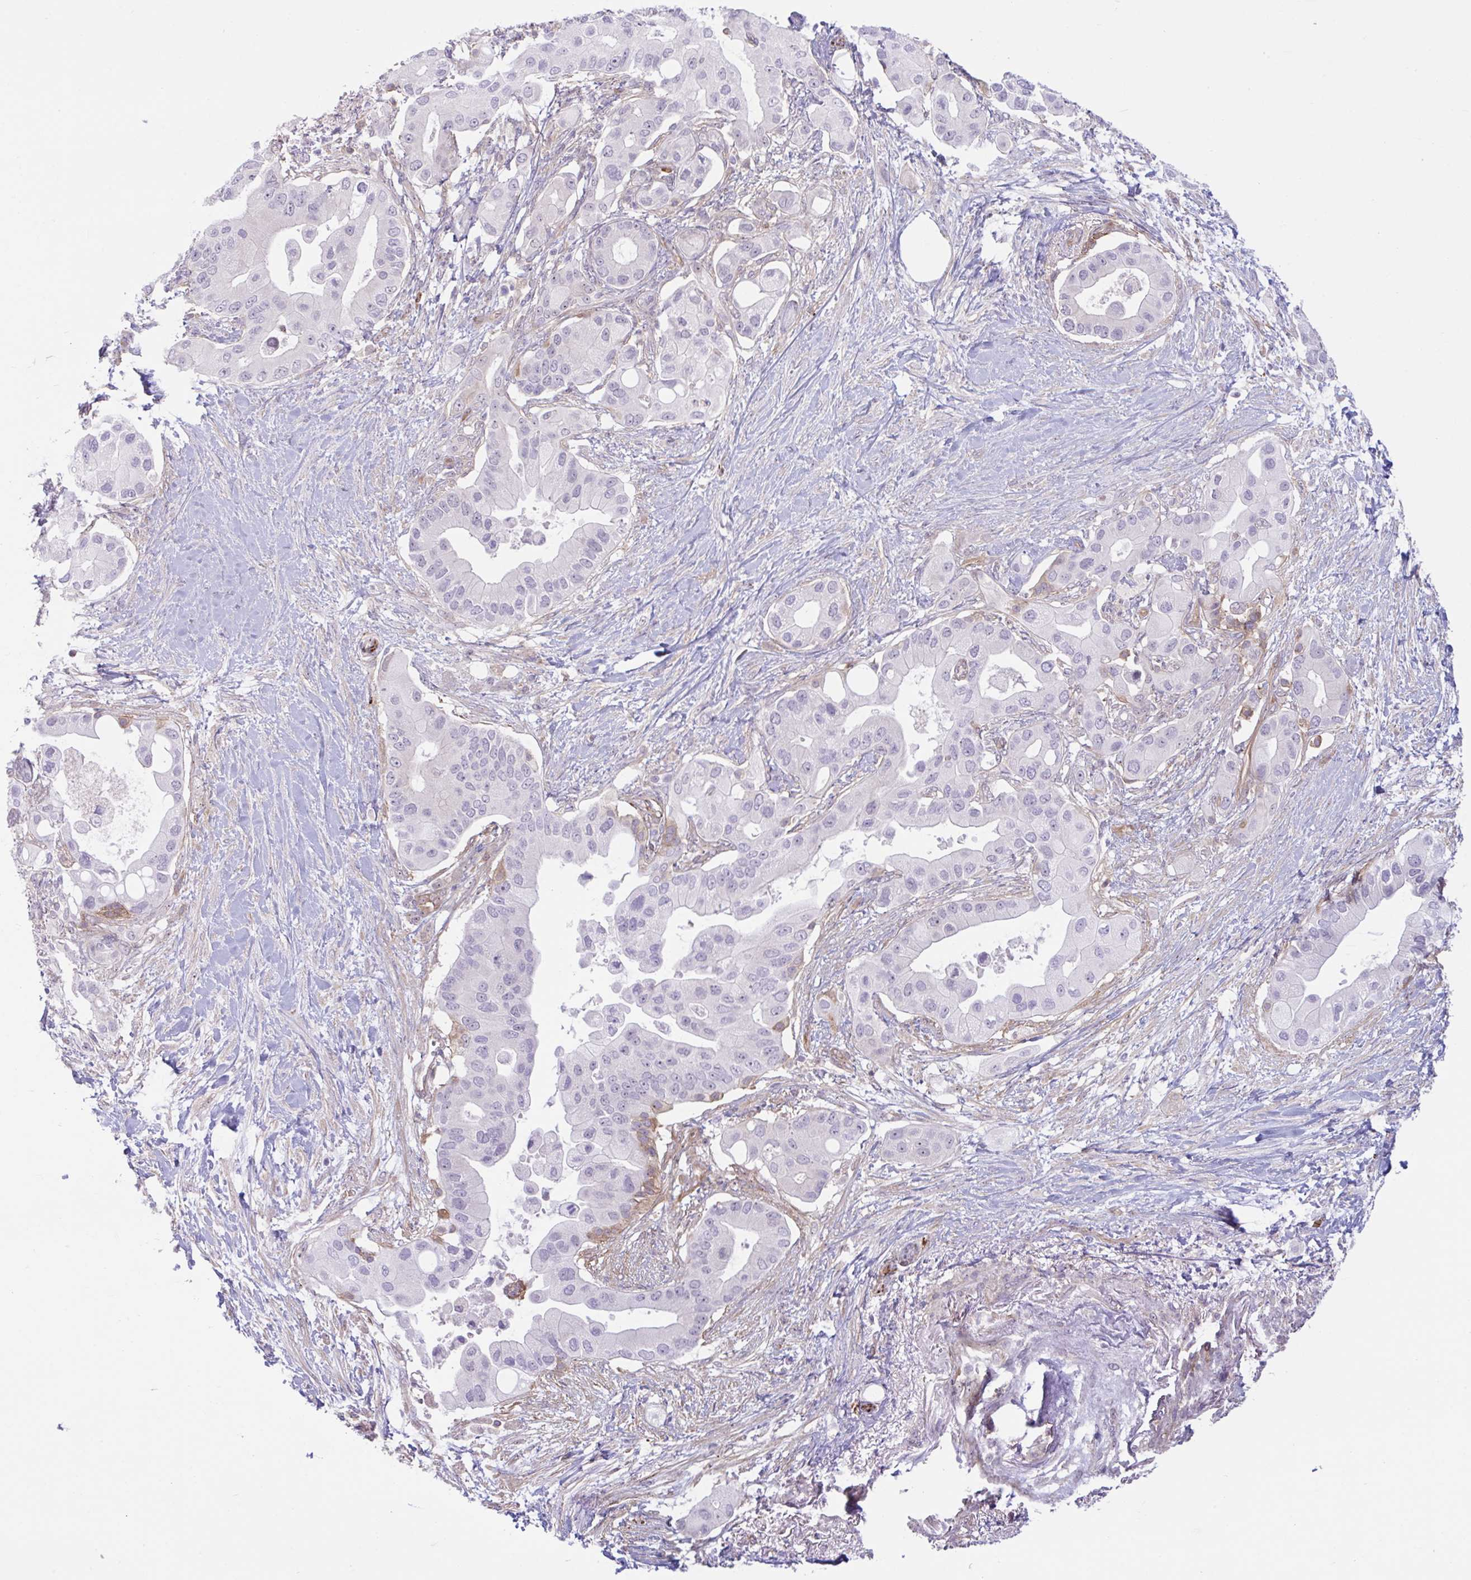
{"staining": {"intensity": "negative", "quantity": "none", "location": "none"}, "tissue": "pancreatic cancer", "cell_type": "Tumor cells", "image_type": "cancer", "snomed": [{"axis": "morphology", "description": "Adenocarcinoma, NOS"}, {"axis": "topography", "description": "Pancreas"}], "caption": "This photomicrograph is of pancreatic cancer (adenocarcinoma) stained with immunohistochemistry to label a protein in brown with the nuclei are counter-stained blue. There is no staining in tumor cells.", "gene": "PRRT4", "patient": {"sex": "male", "age": 57}}